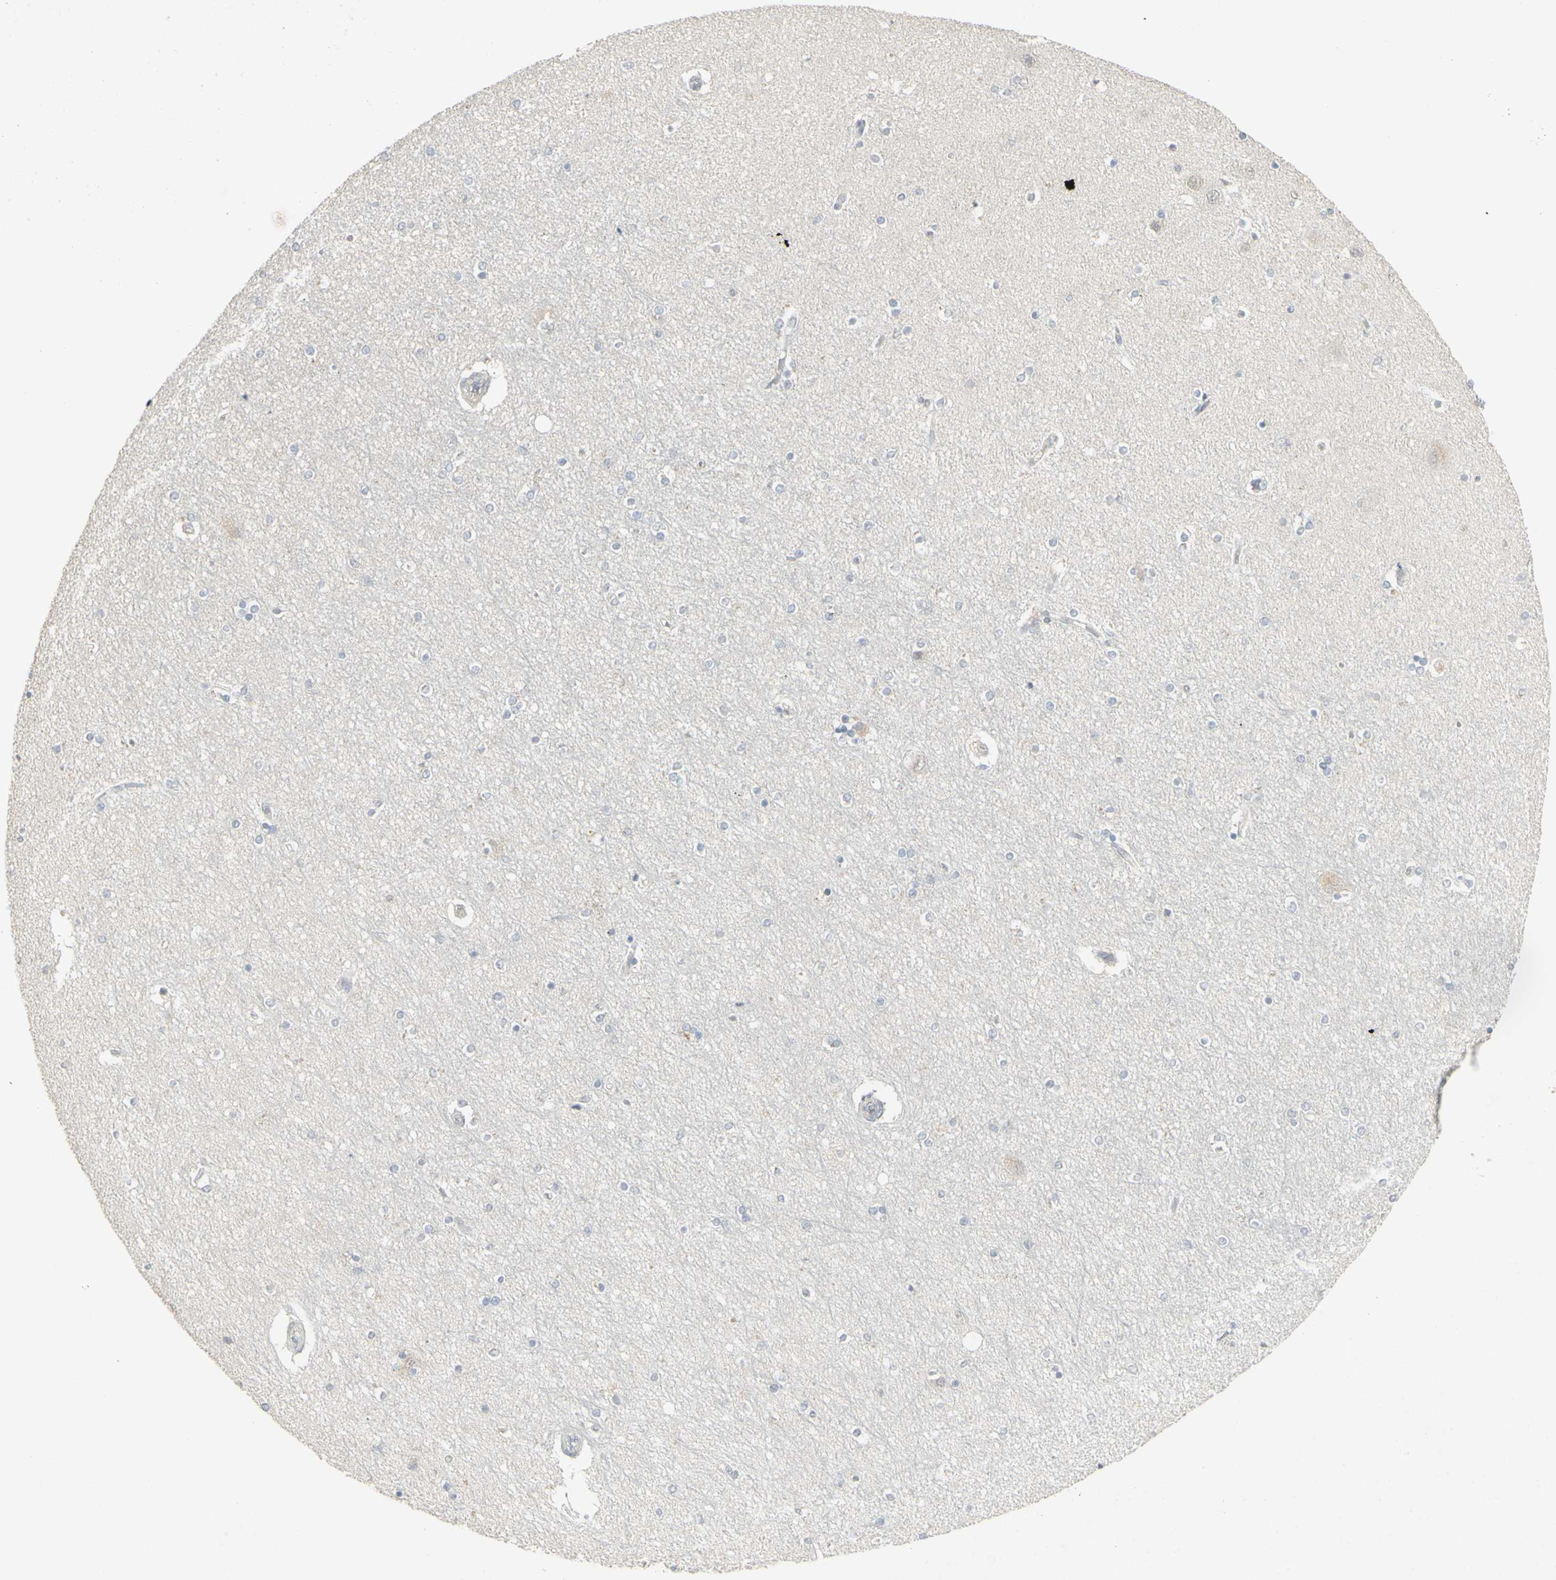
{"staining": {"intensity": "negative", "quantity": "none", "location": "none"}, "tissue": "hippocampus", "cell_type": "Glial cells", "image_type": "normal", "snomed": [{"axis": "morphology", "description": "Normal tissue, NOS"}, {"axis": "topography", "description": "Hippocampus"}], "caption": "Micrograph shows no protein staining in glial cells of benign hippocampus. (DAB (3,3'-diaminobenzidine) IHC with hematoxylin counter stain).", "gene": "C1orf116", "patient": {"sex": "female", "age": 54}}